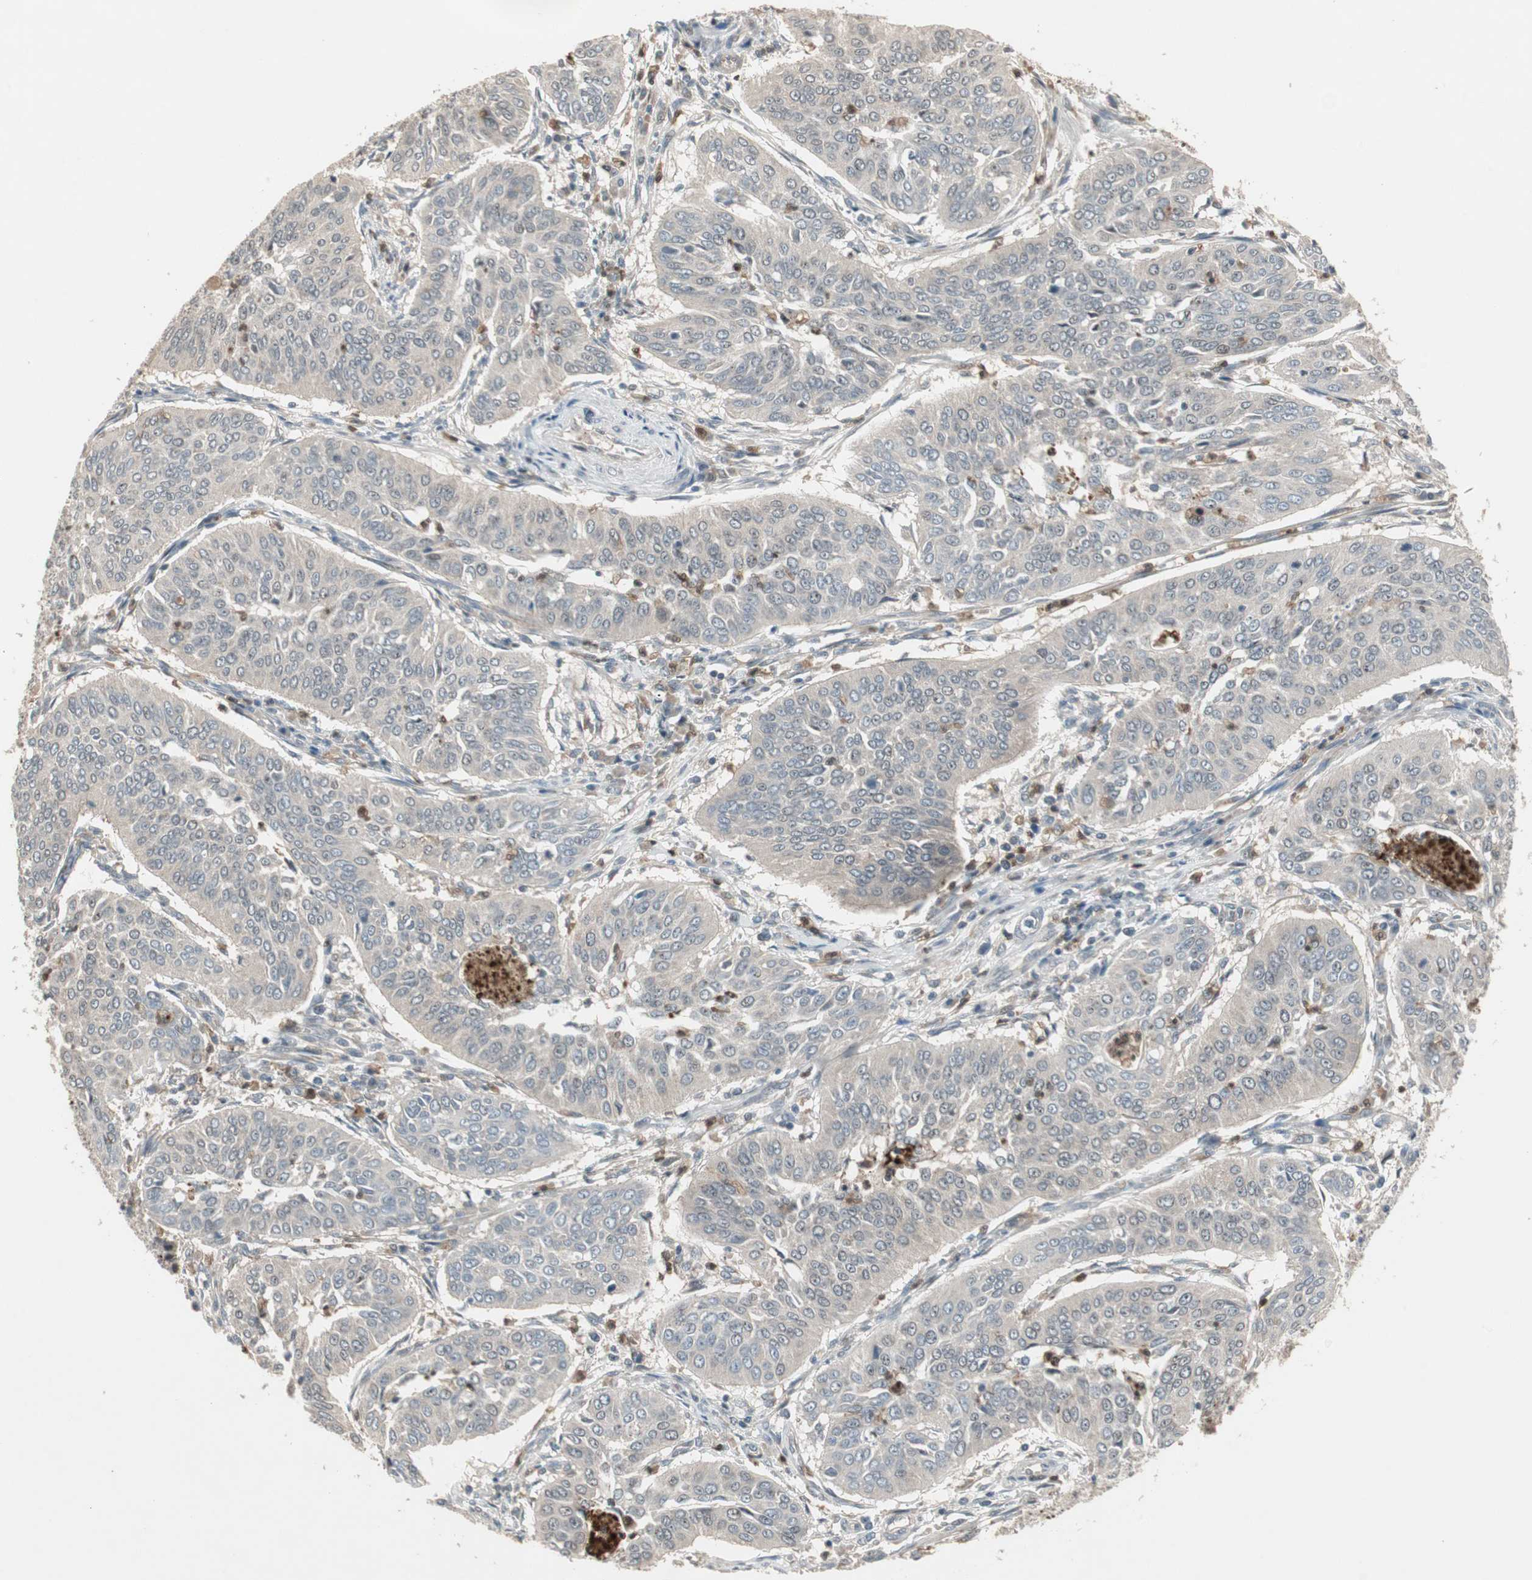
{"staining": {"intensity": "weak", "quantity": "25%-75%", "location": "cytoplasmic/membranous"}, "tissue": "cervical cancer", "cell_type": "Tumor cells", "image_type": "cancer", "snomed": [{"axis": "morphology", "description": "Normal tissue, NOS"}, {"axis": "morphology", "description": "Squamous cell carcinoma, NOS"}, {"axis": "topography", "description": "Cervix"}], "caption": "This image displays squamous cell carcinoma (cervical) stained with IHC to label a protein in brown. The cytoplasmic/membranous of tumor cells show weak positivity for the protein. Nuclei are counter-stained blue.", "gene": "SNX4", "patient": {"sex": "female", "age": 39}}